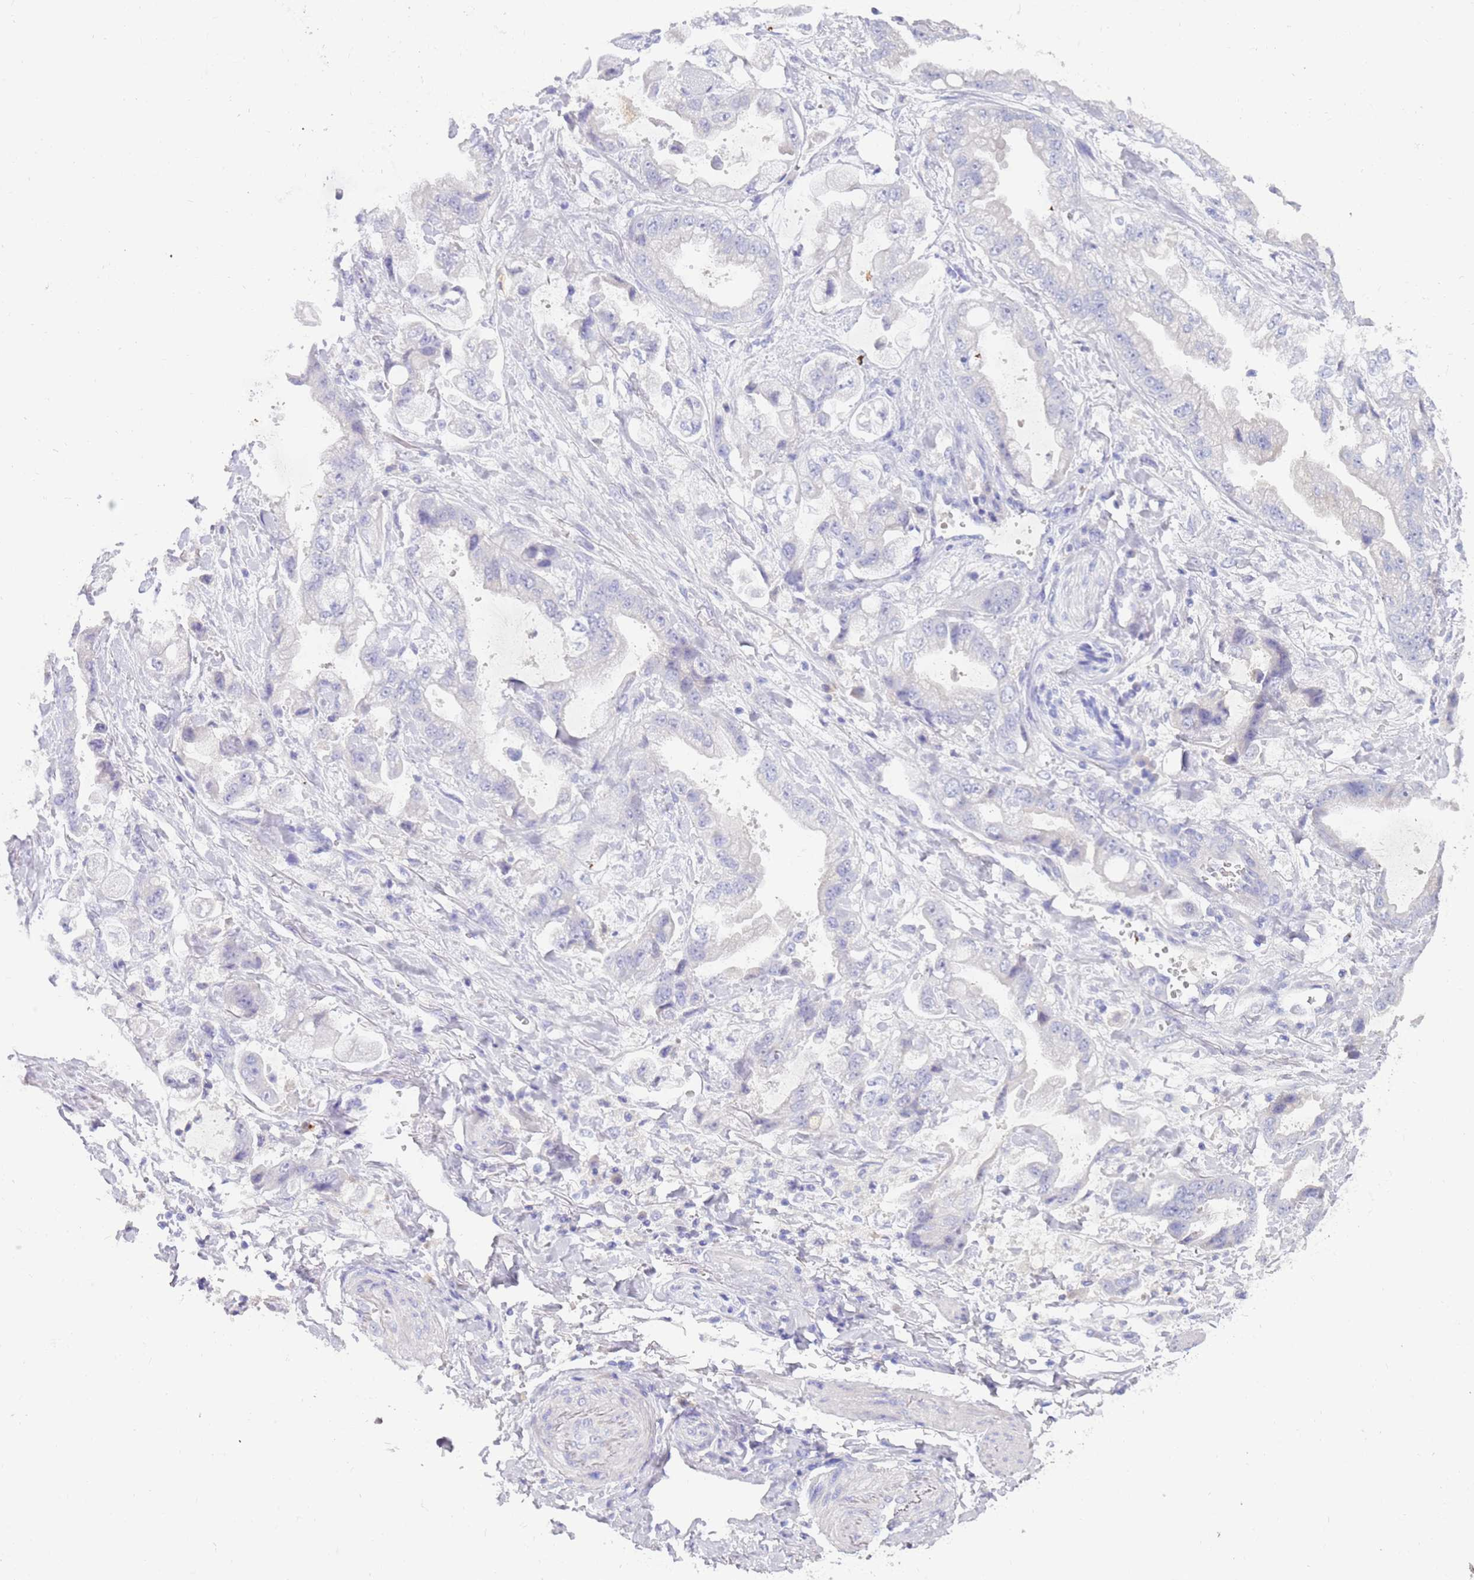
{"staining": {"intensity": "negative", "quantity": "none", "location": "none"}, "tissue": "stomach cancer", "cell_type": "Tumor cells", "image_type": "cancer", "snomed": [{"axis": "morphology", "description": "Adenocarcinoma, NOS"}, {"axis": "topography", "description": "Stomach"}], "caption": "This is a photomicrograph of immunohistochemistry (IHC) staining of stomach cancer (adenocarcinoma), which shows no positivity in tumor cells.", "gene": "EVPLL", "patient": {"sex": "male", "age": 62}}